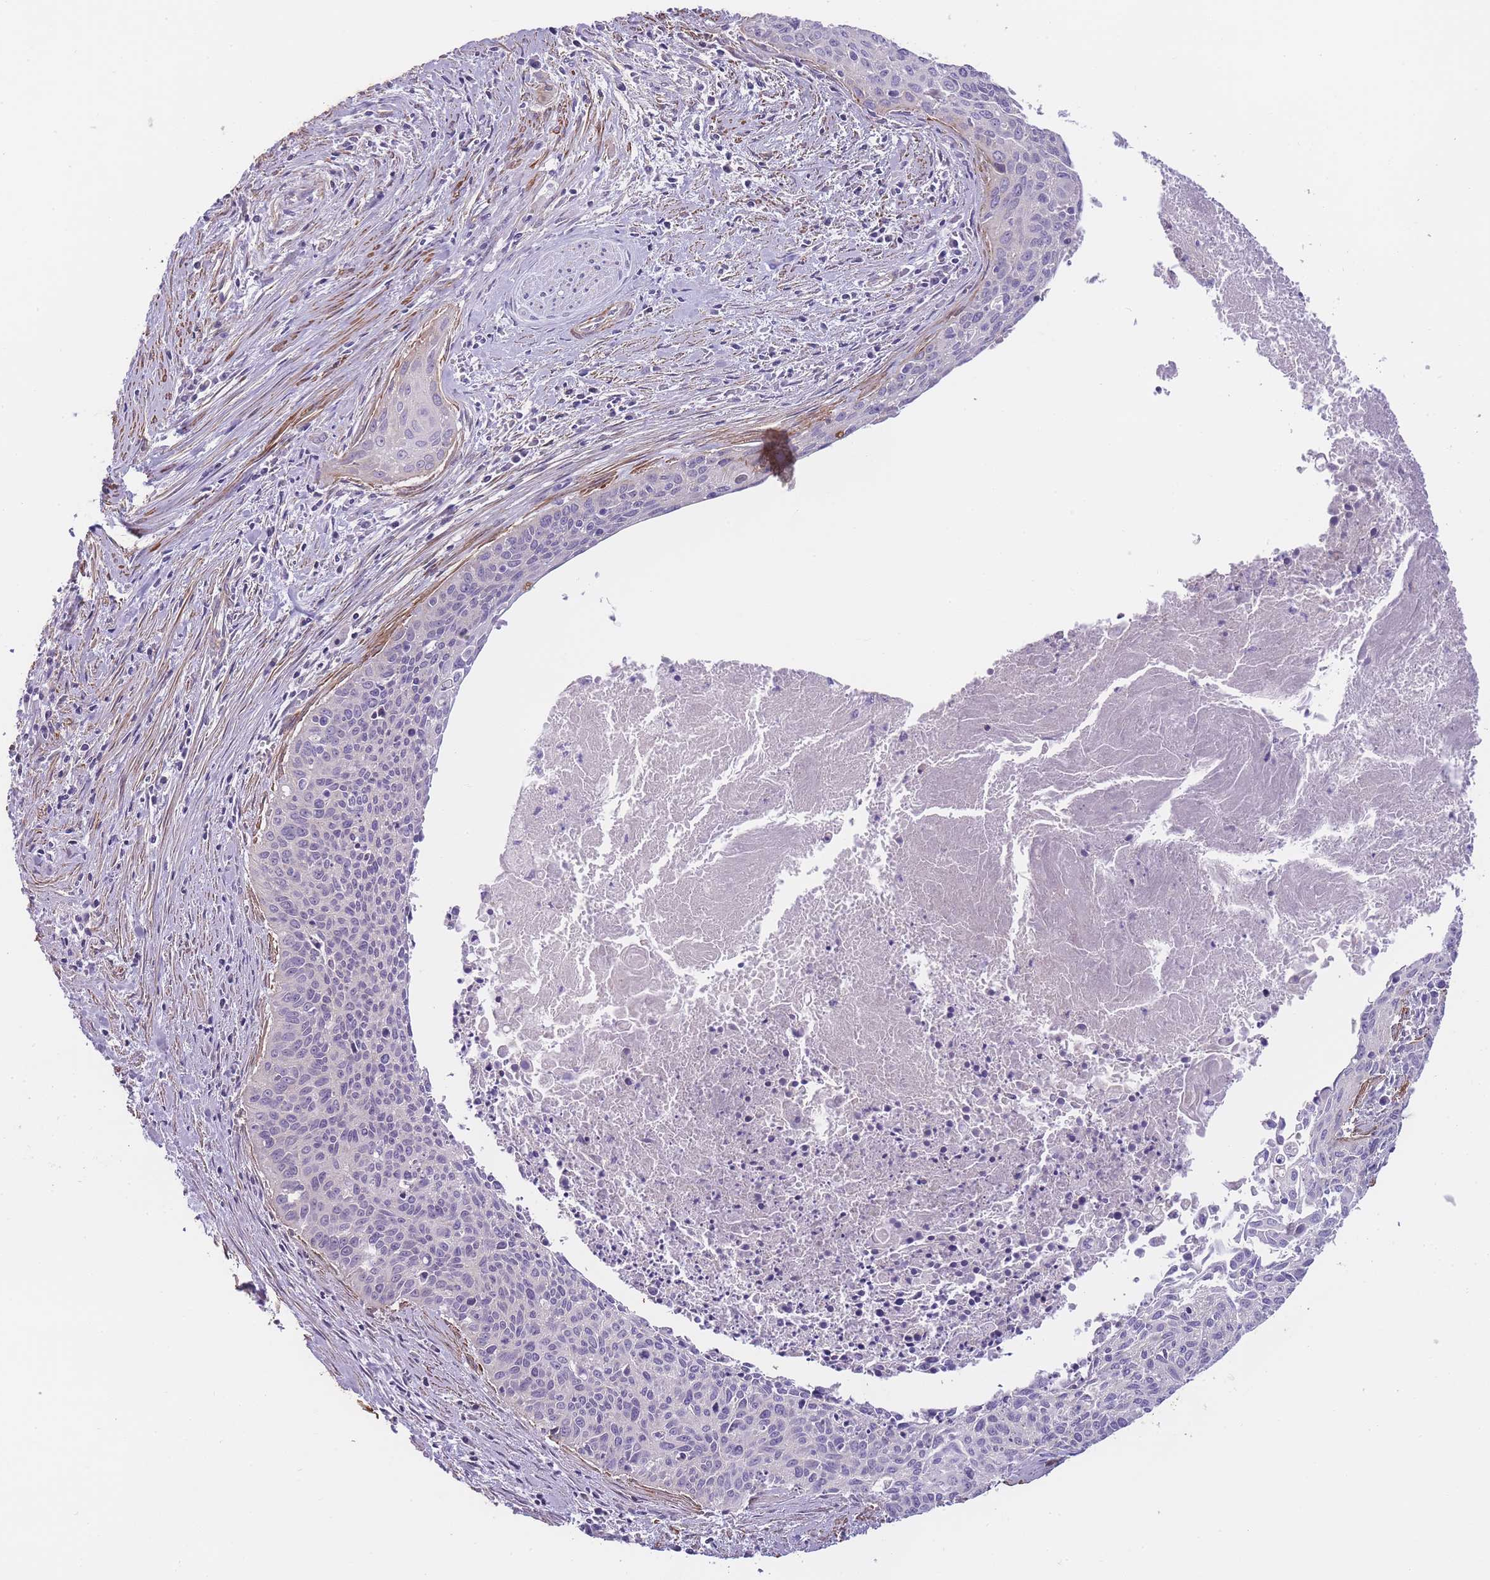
{"staining": {"intensity": "negative", "quantity": "none", "location": "none"}, "tissue": "cervical cancer", "cell_type": "Tumor cells", "image_type": "cancer", "snomed": [{"axis": "morphology", "description": "Squamous cell carcinoma, NOS"}, {"axis": "topography", "description": "Cervix"}], "caption": "Immunohistochemistry (IHC) of human cervical cancer (squamous cell carcinoma) shows no staining in tumor cells.", "gene": "FAM124A", "patient": {"sex": "female", "age": 55}}